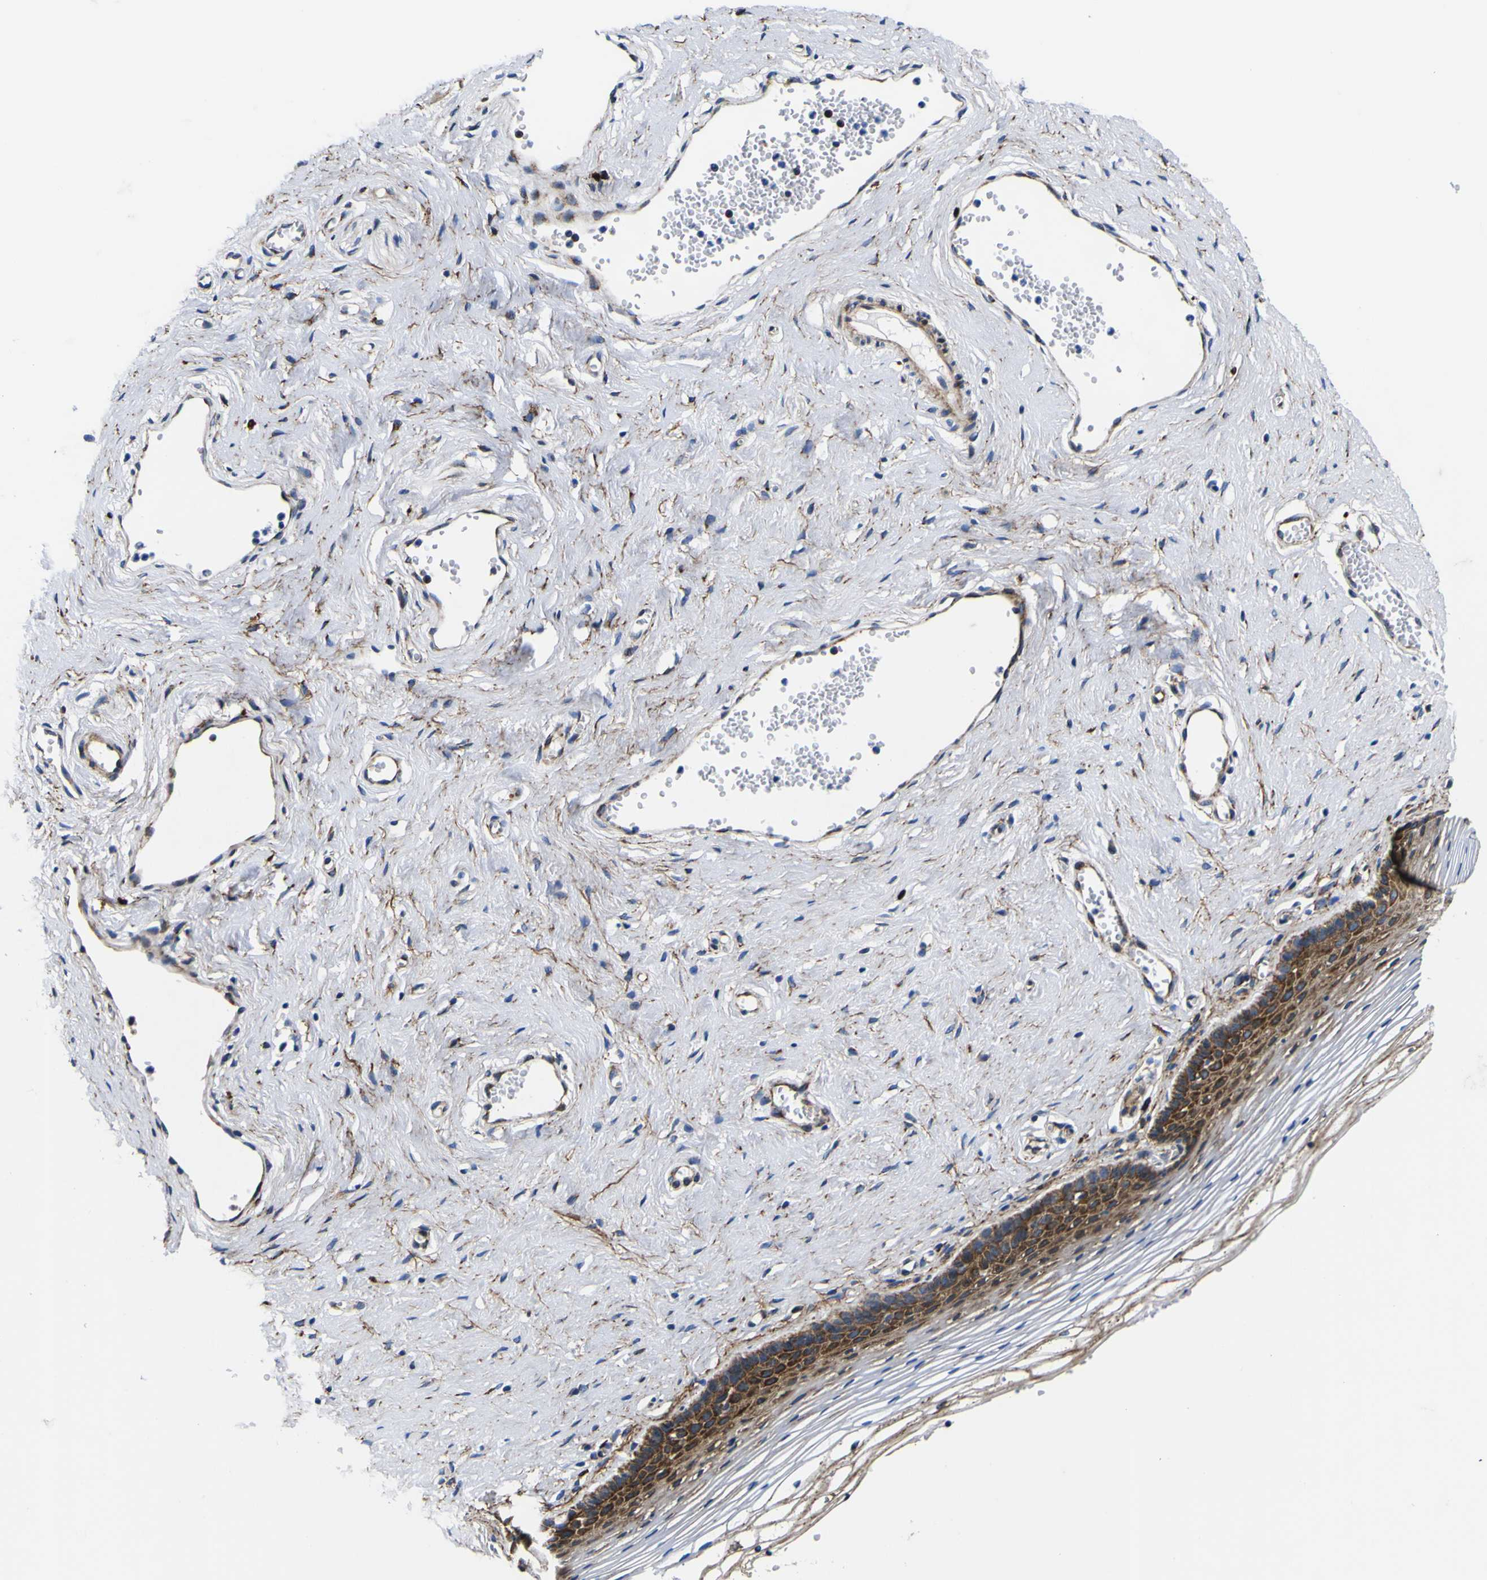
{"staining": {"intensity": "strong", "quantity": ">75%", "location": "cytoplasmic/membranous"}, "tissue": "vagina", "cell_type": "Squamous epithelial cells", "image_type": "normal", "snomed": [{"axis": "morphology", "description": "Normal tissue, NOS"}, {"axis": "topography", "description": "Vagina"}], "caption": "DAB (3,3'-diaminobenzidine) immunohistochemical staining of normal human vagina exhibits strong cytoplasmic/membranous protein expression in approximately >75% of squamous epithelial cells.", "gene": "SCD", "patient": {"sex": "female", "age": 32}}